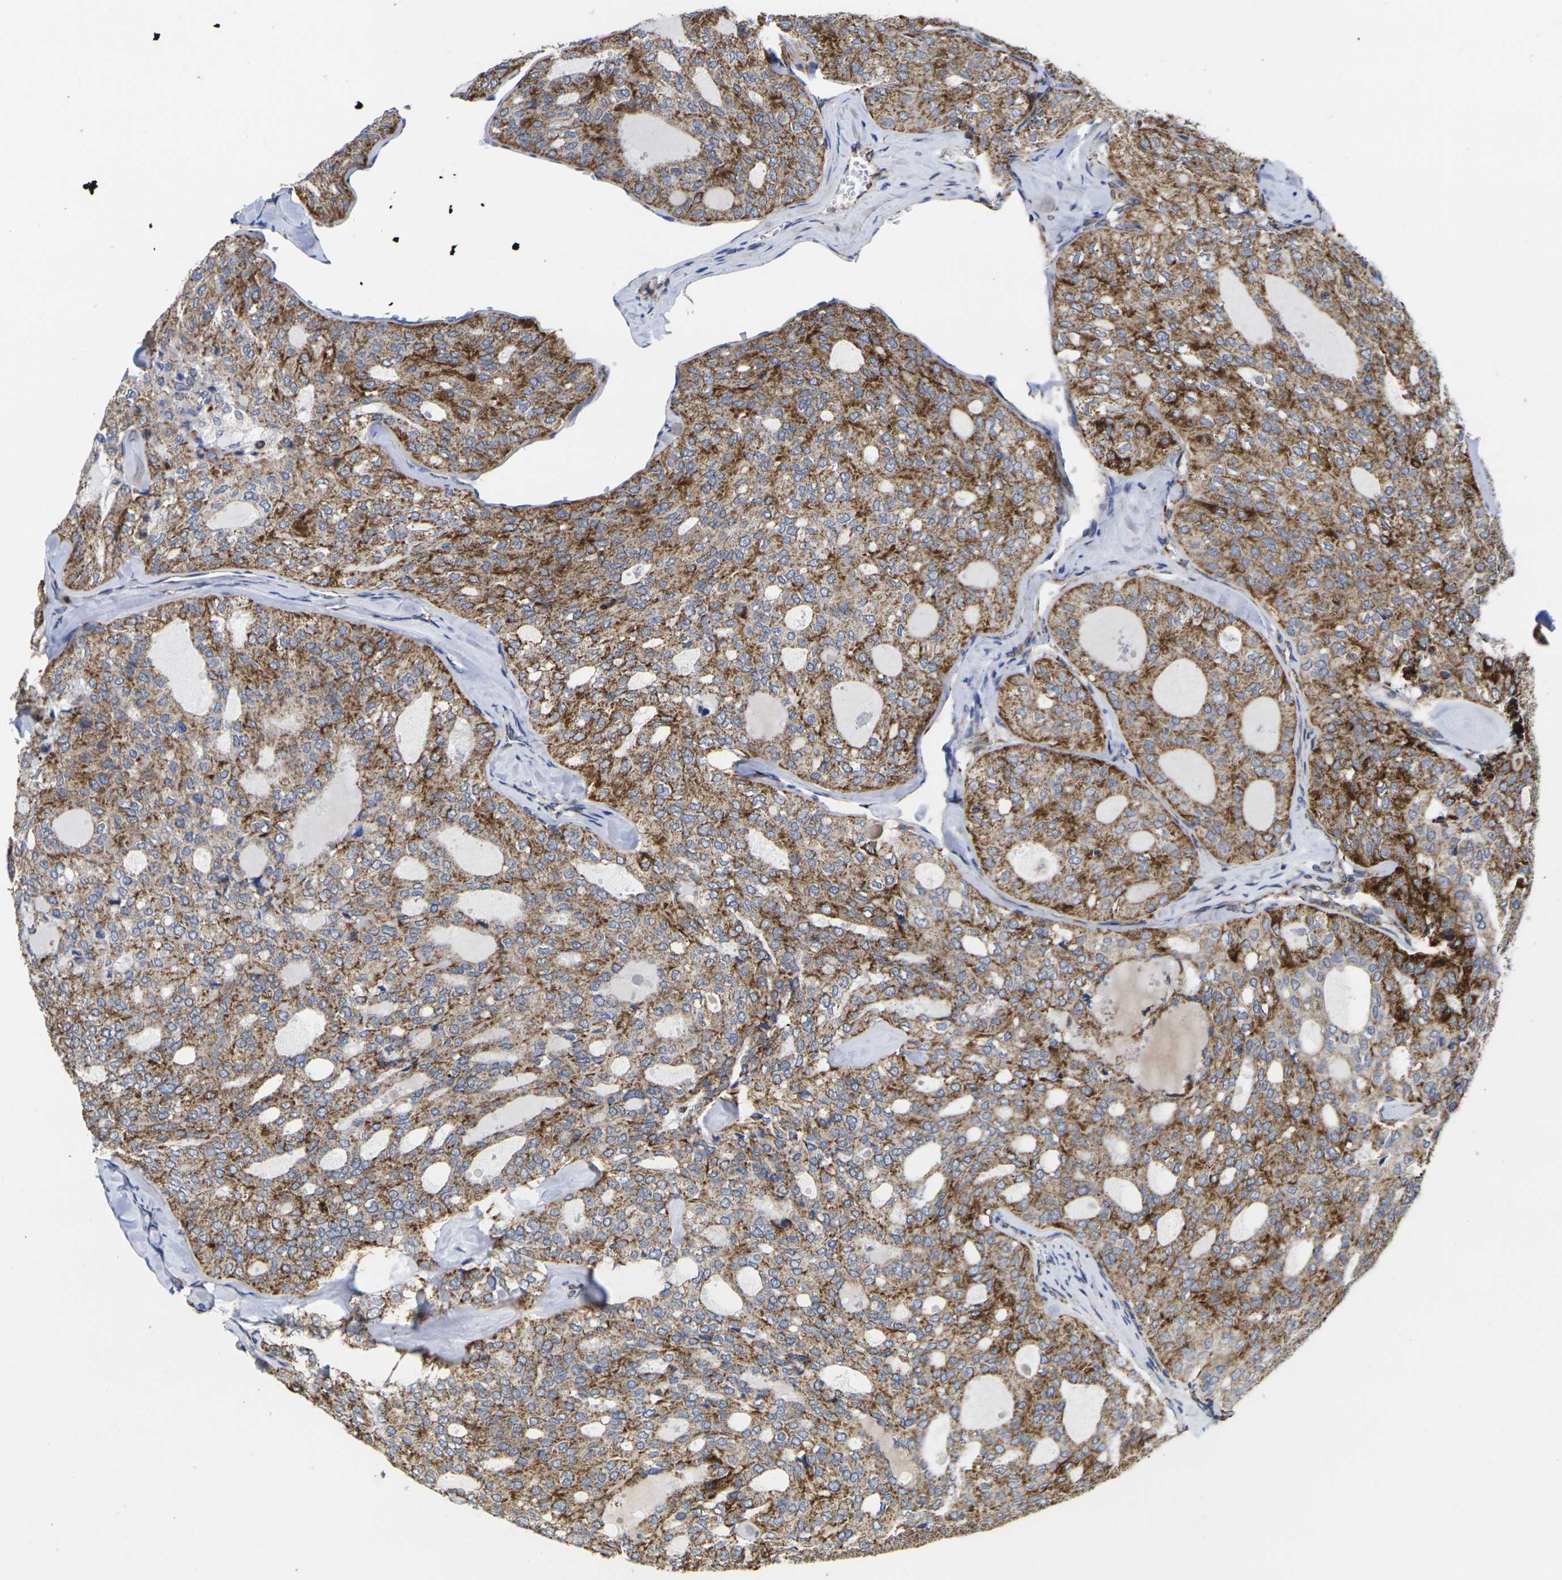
{"staining": {"intensity": "strong", "quantity": ">75%", "location": "cytoplasmic/membranous"}, "tissue": "thyroid cancer", "cell_type": "Tumor cells", "image_type": "cancer", "snomed": [{"axis": "morphology", "description": "Follicular adenoma carcinoma, NOS"}, {"axis": "topography", "description": "Thyroid gland"}], "caption": "Protein expression analysis of human follicular adenoma carcinoma (thyroid) reveals strong cytoplasmic/membranous expression in about >75% of tumor cells. The staining was performed using DAB (3,3'-diaminobenzidine), with brown indicating positive protein expression. Nuclei are stained blue with hematoxylin.", "gene": "P2RY11", "patient": {"sex": "male", "age": 75}}